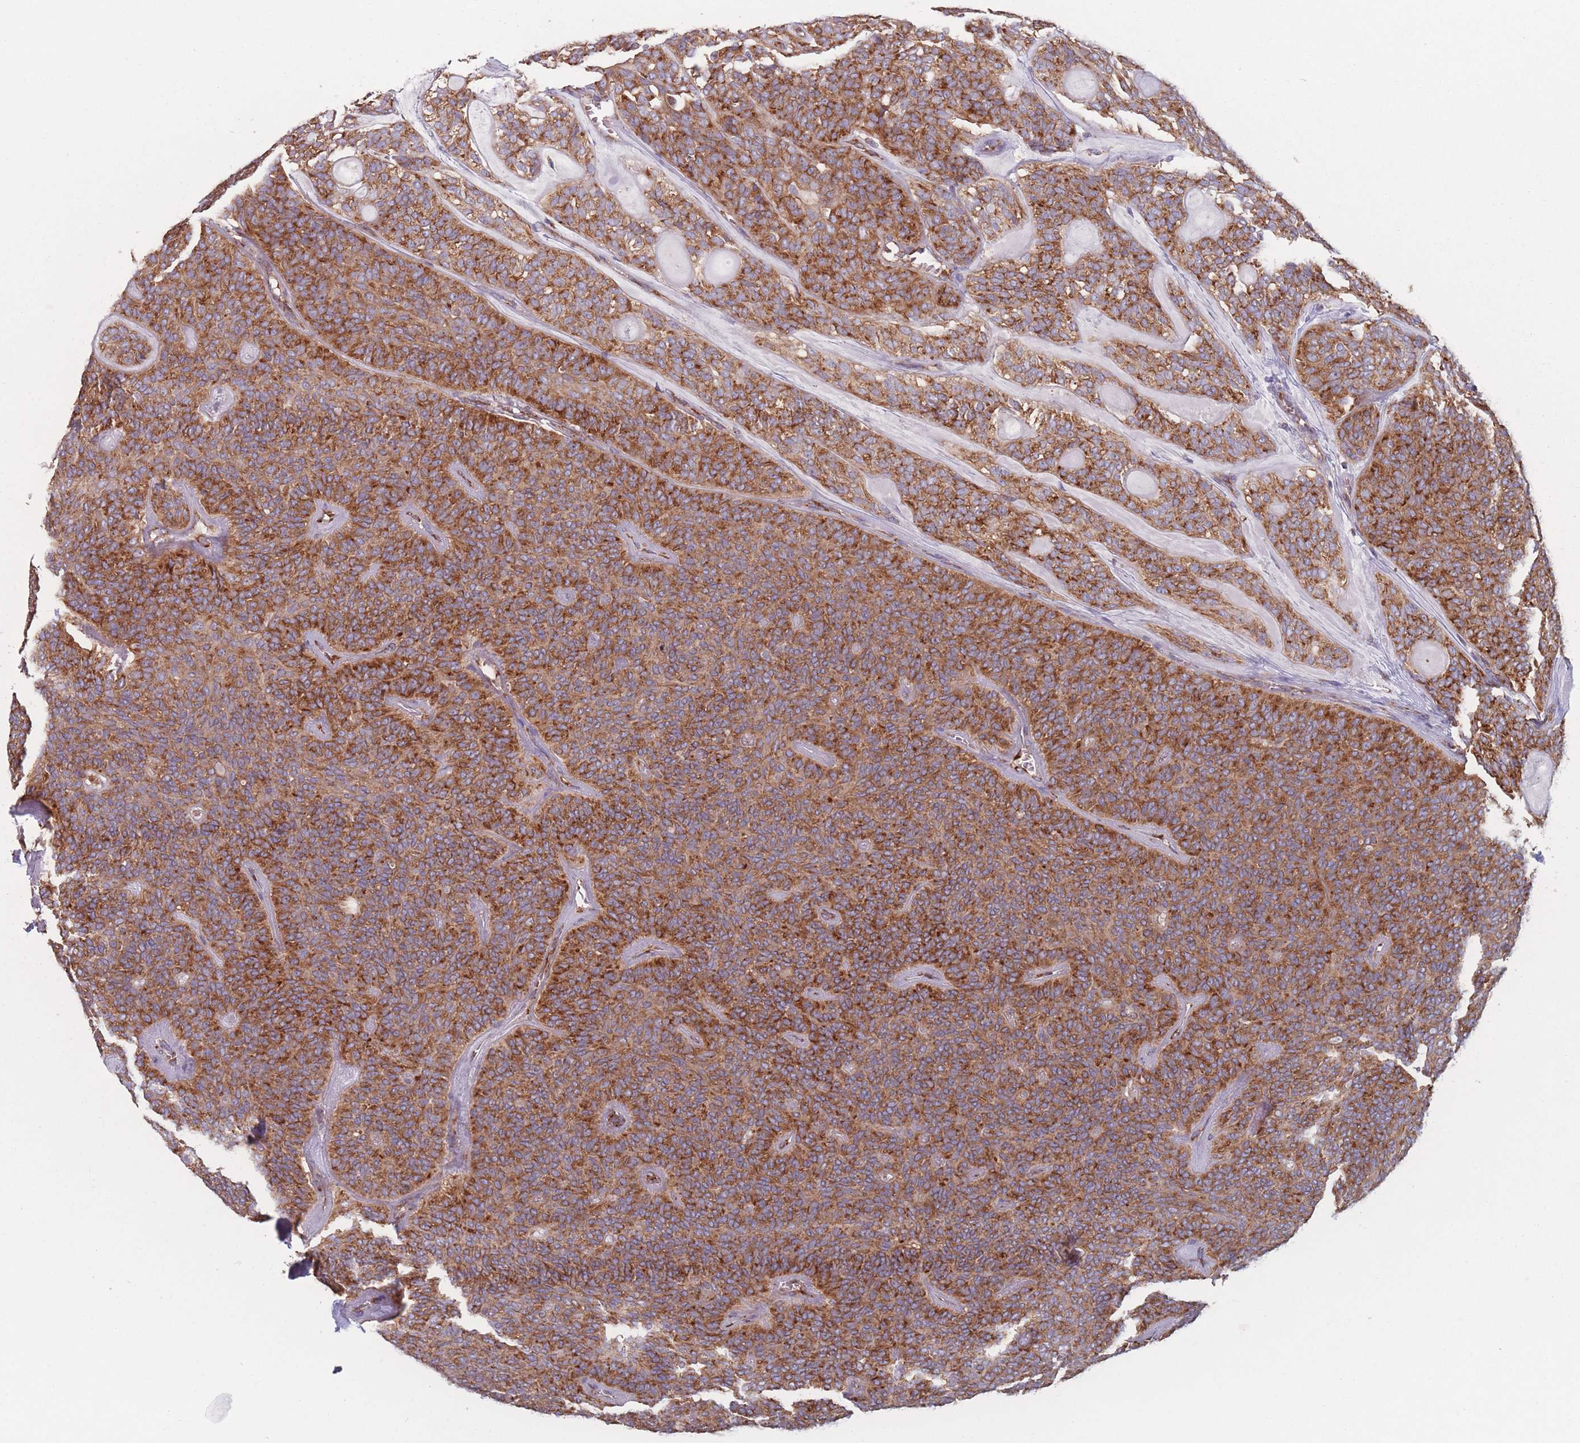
{"staining": {"intensity": "strong", "quantity": ">75%", "location": "cytoplasmic/membranous"}, "tissue": "head and neck cancer", "cell_type": "Tumor cells", "image_type": "cancer", "snomed": [{"axis": "morphology", "description": "Adenocarcinoma, NOS"}, {"axis": "topography", "description": "Head-Neck"}], "caption": "Head and neck cancer (adenocarcinoma) stained with a brown dye exhibits strong cytoplasmic/membranous positive positivity in approximately >75% of tumor cells.", "gene": "EEF1B2", "patient": {"sex": "male", "age": 66}}